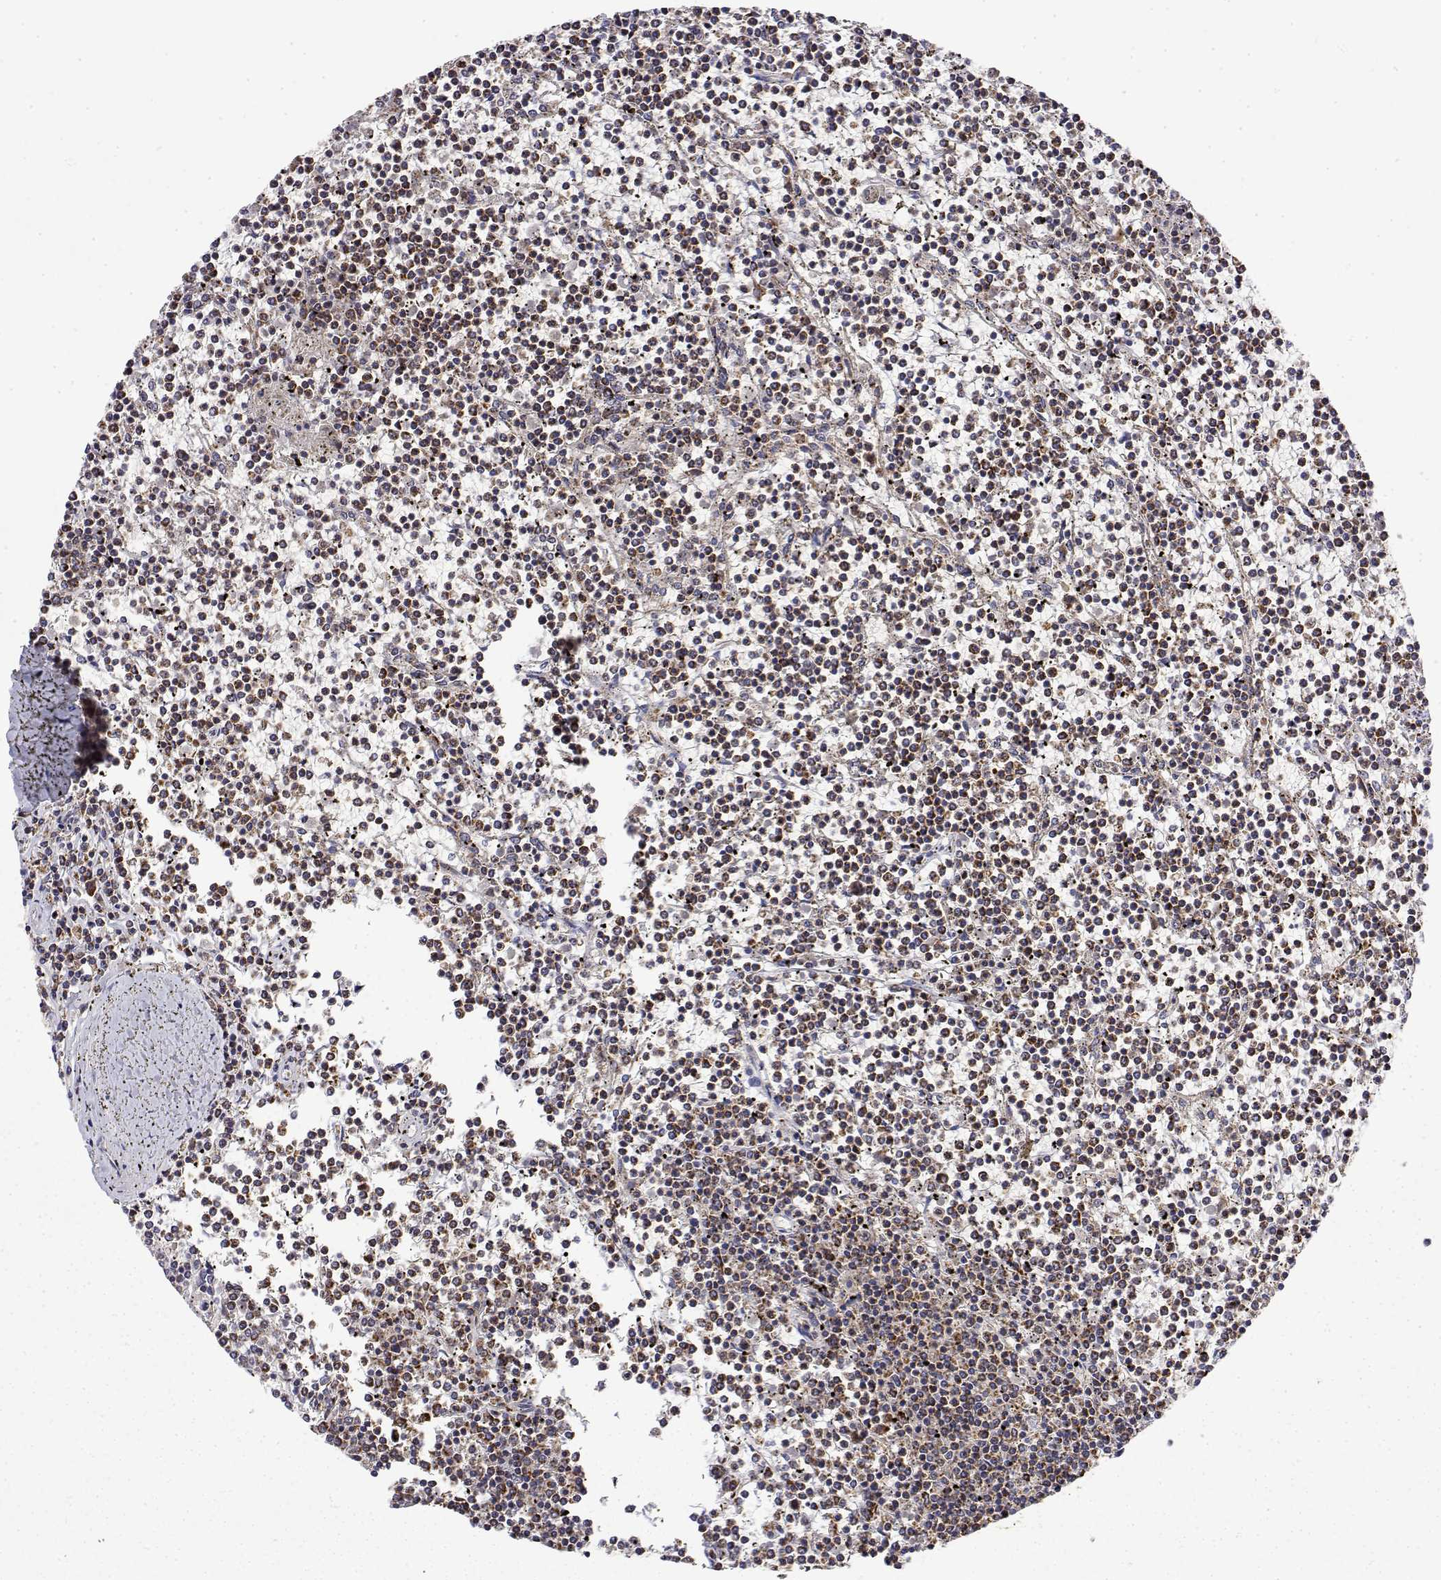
{"staining": {"intensity": "moderate", "quantity": "25%-75%", "location": "cytoplasmic/membranous"}, "tissue": "lymphoma", "cell_type": "Tumor cells", "image_type": "cancer", "snomed": [{"axis": "morphology", "description": "Malignant lymphoma, non-Hodgkin's type, Low grade"}, {"axis": "topography", "description": "Spleen"}], "caption": "Malignant lymphoma, non-Hodgkin's type (low-grade) was stained to show a protein in brown. There is medium levels of moderate cytoplasmic/membranous positivity in approximately 25%-75% of tumor cells. (brown staining indicates protein expression, while blue staining denotes nuclei).", "gene": "GADD45GIP1", "patient": {"sex": "female", "age": 19}}